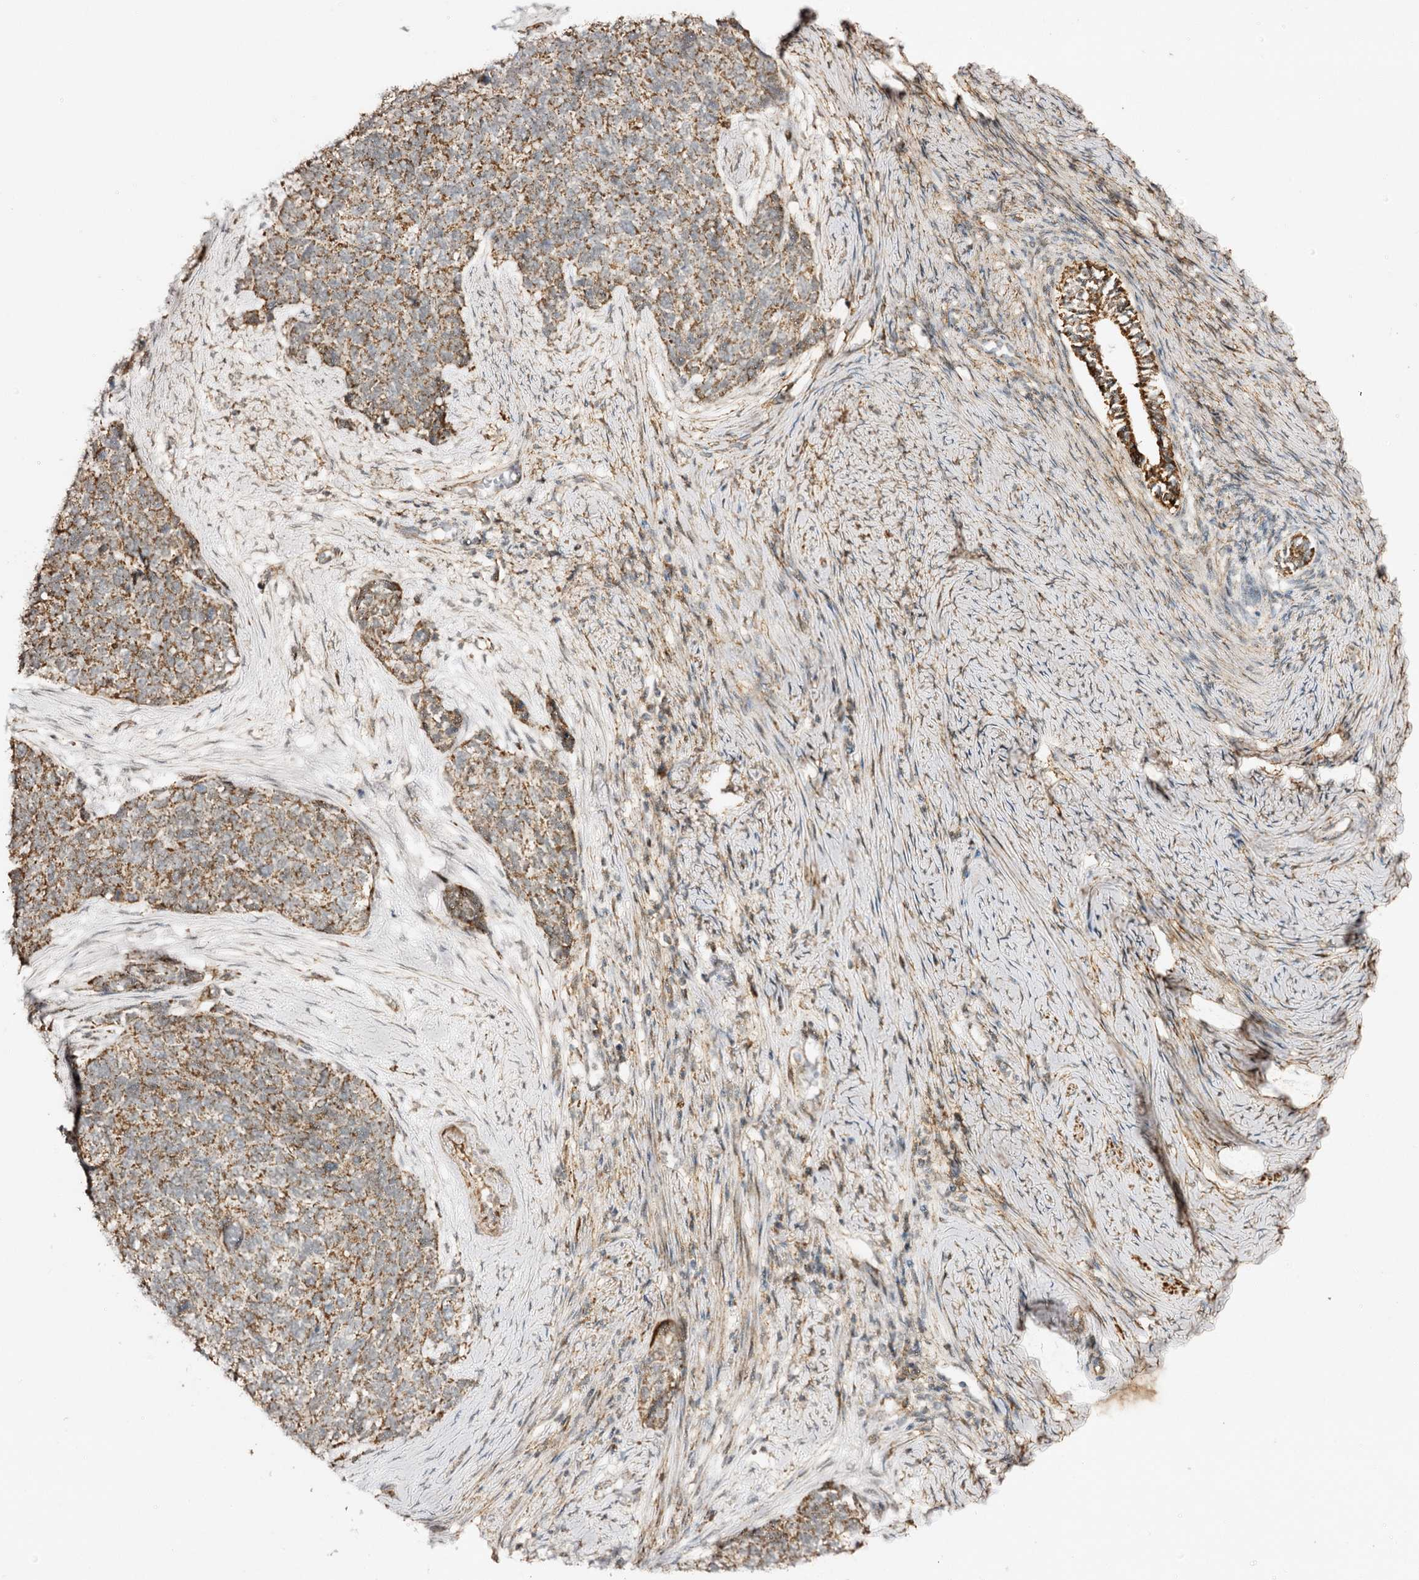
{"staining": {"intensity": "moderate", "quantity": ">75%", "location": "cytoplasmic/membranous"}, "tissue": "cervical cancer", "cell_type": "Tumor cells", "image_type": "cancer", "snomed": [{"axis": "morphology", "description": "Squamous cell carcinoma, NOS"}, {"axis": "topography", "description": "Cervix"}], "caption": "A photomicrograph of human cervical squamous cell carcinoma stained for a protein exhibits moderate cytoplasmic/membranous brown staining in tumor cells.", "gene": "CBR4", "patient": {"sex": "female", "age": 63}}